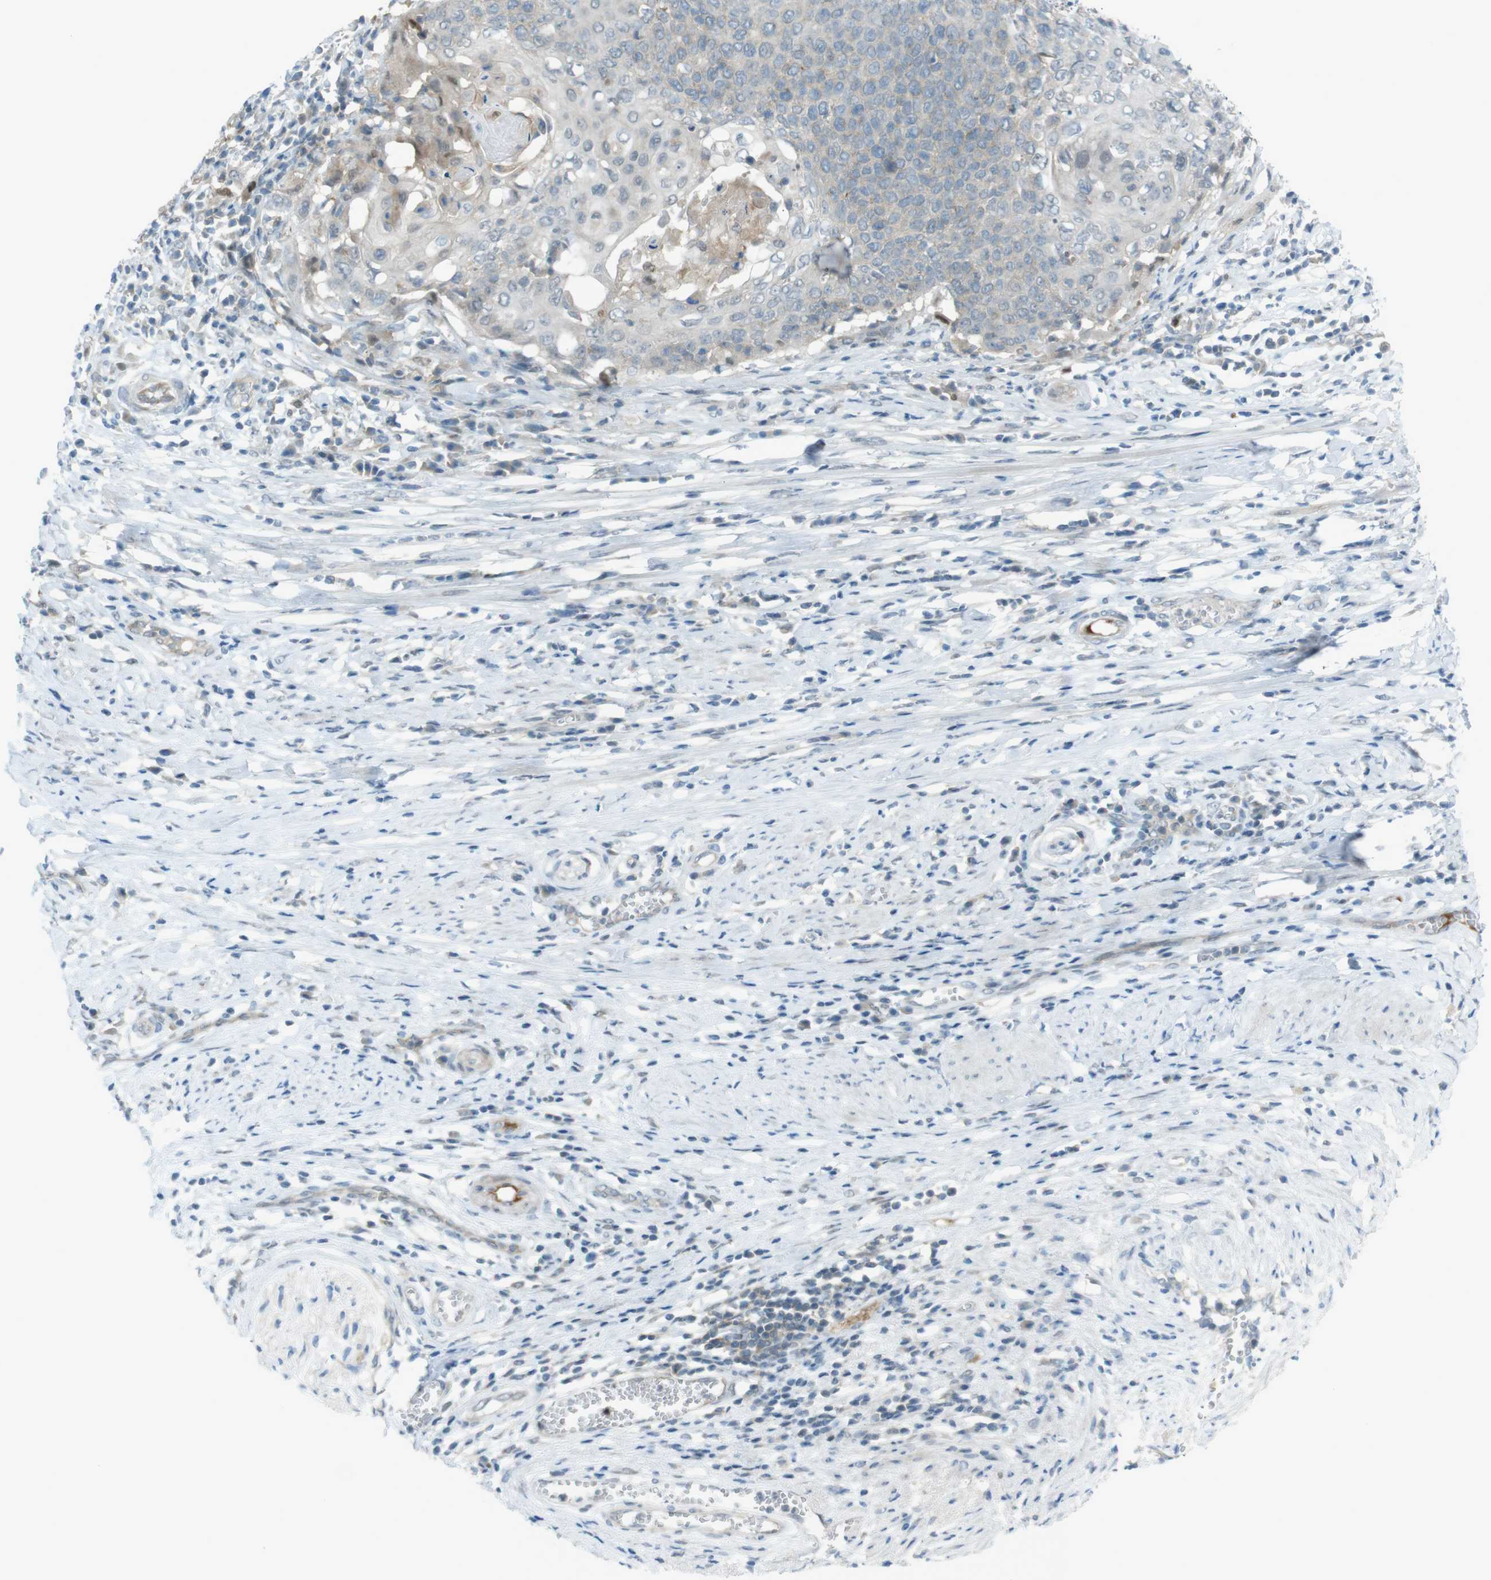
{"staining": {"intensity": "negative", "quantity": "none", "location": "none"}, "tissue": "cervical cancer", "cell_type": "Tumor cells", "image_type": "cancer", "snomed": [{"axis": "morphology", "description": "Squamous cell carcinoma, NOS"}, {"axis": "topography", "description": "Cervix"}], "caption": "DAB (3,3'-diaminobenzidine) immunohistochemical staining of human cervical cancer (squamous cell carcinoma) displays no significant staining in tumor cells. The staining was performed using DAB (3,3'-diaminobenzidine) to visualize the protein expression in brown, while the nuclei were stained in blue with hematoxylin (Magnification: 20x).", "gene": "ZDHHC20", "patient": {"sex": "female", "age": 39}}